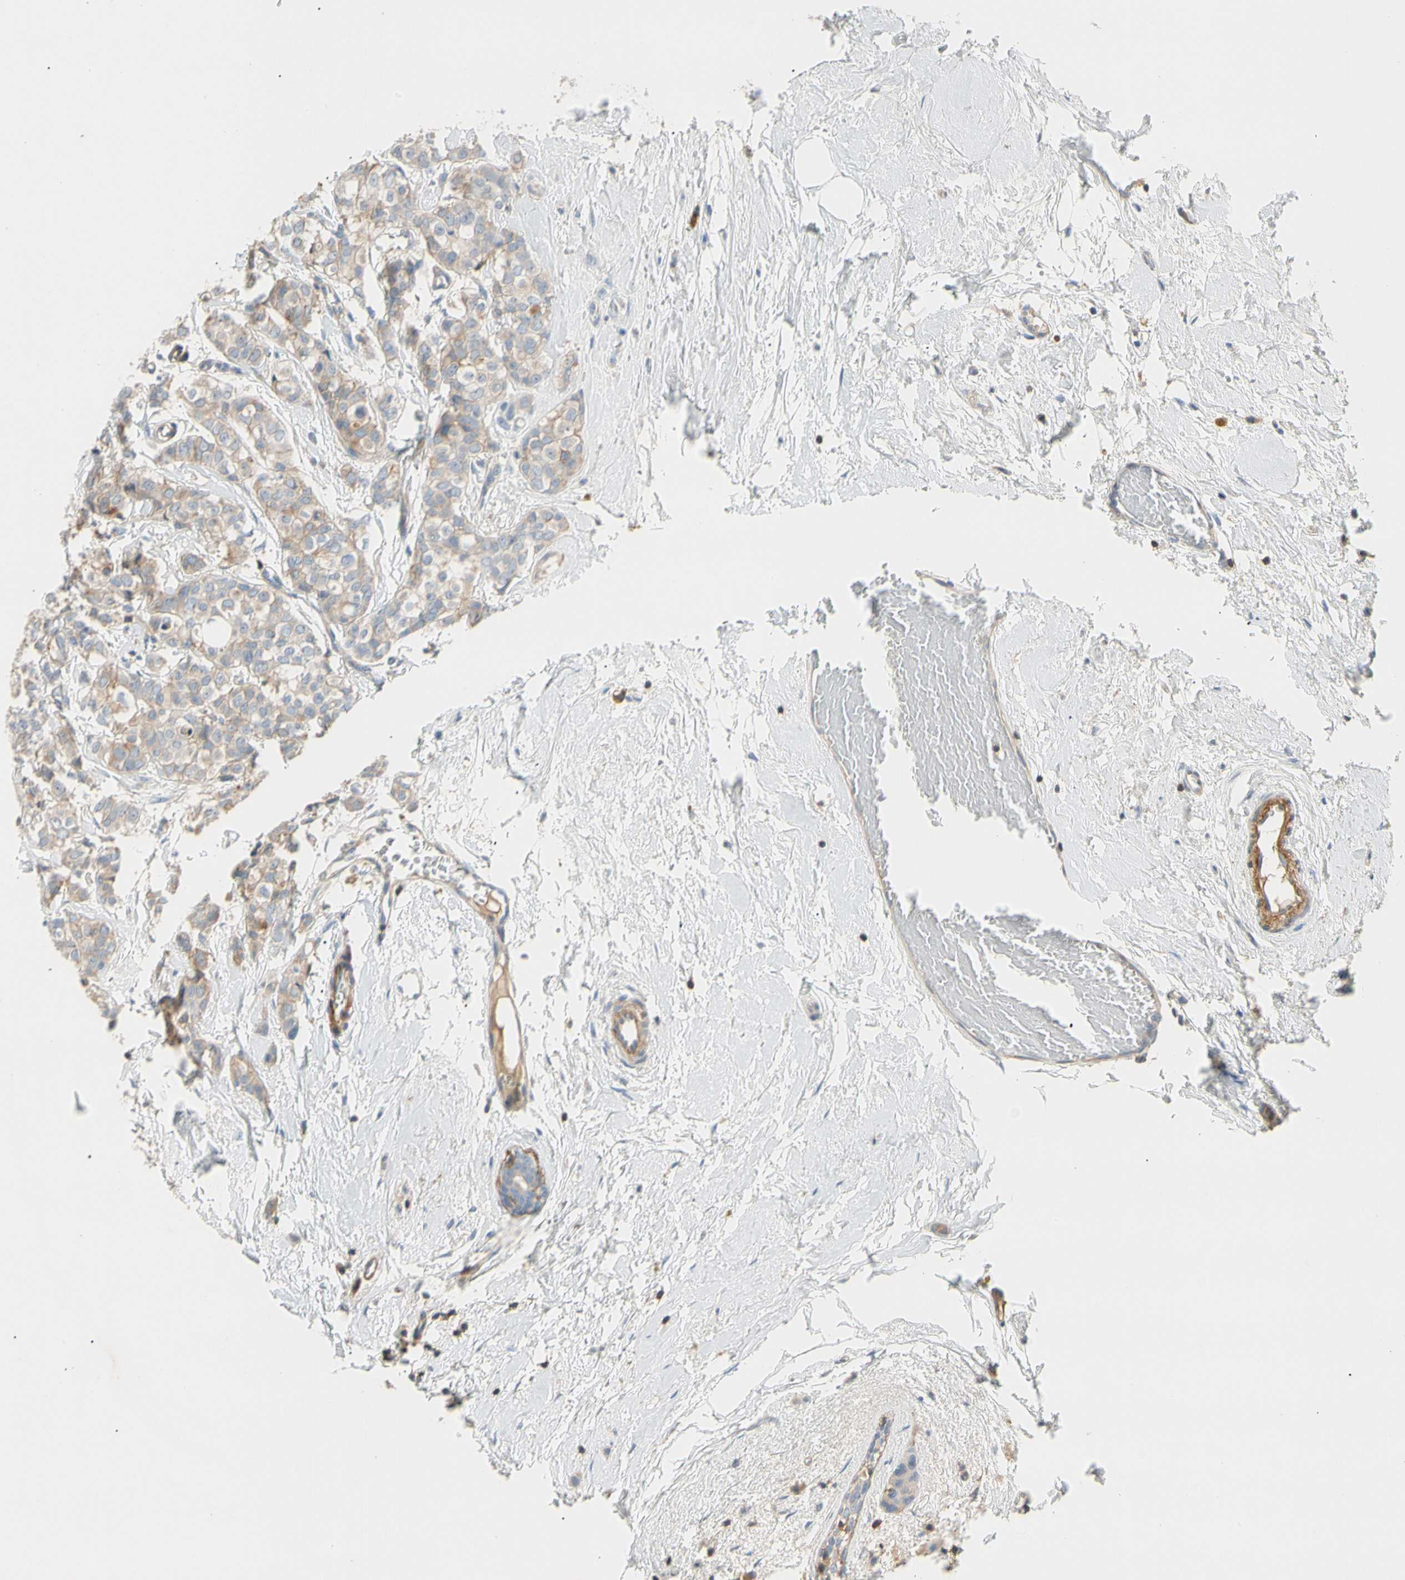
{"staining": {"intensity": "weak", "quantity": ">75%", "location": "cytoplasmic/membranous"}, "tissue": "breast cancer", "cell_type": "Tumor cells", "image_type": "cancer", "snomed": [{"axis": "morphology", "description": "Lobular carcinoma"}, {"axis": "topography", "description": "Breast"}], "caption": "The immunohistochemical stain shows weak cytoplasmic/membranous positivity in tumor cells of breast lobular carcinoma tissue.", "gene": "TNFRSF18", "patient": {"sex": "female", "age": 60}}